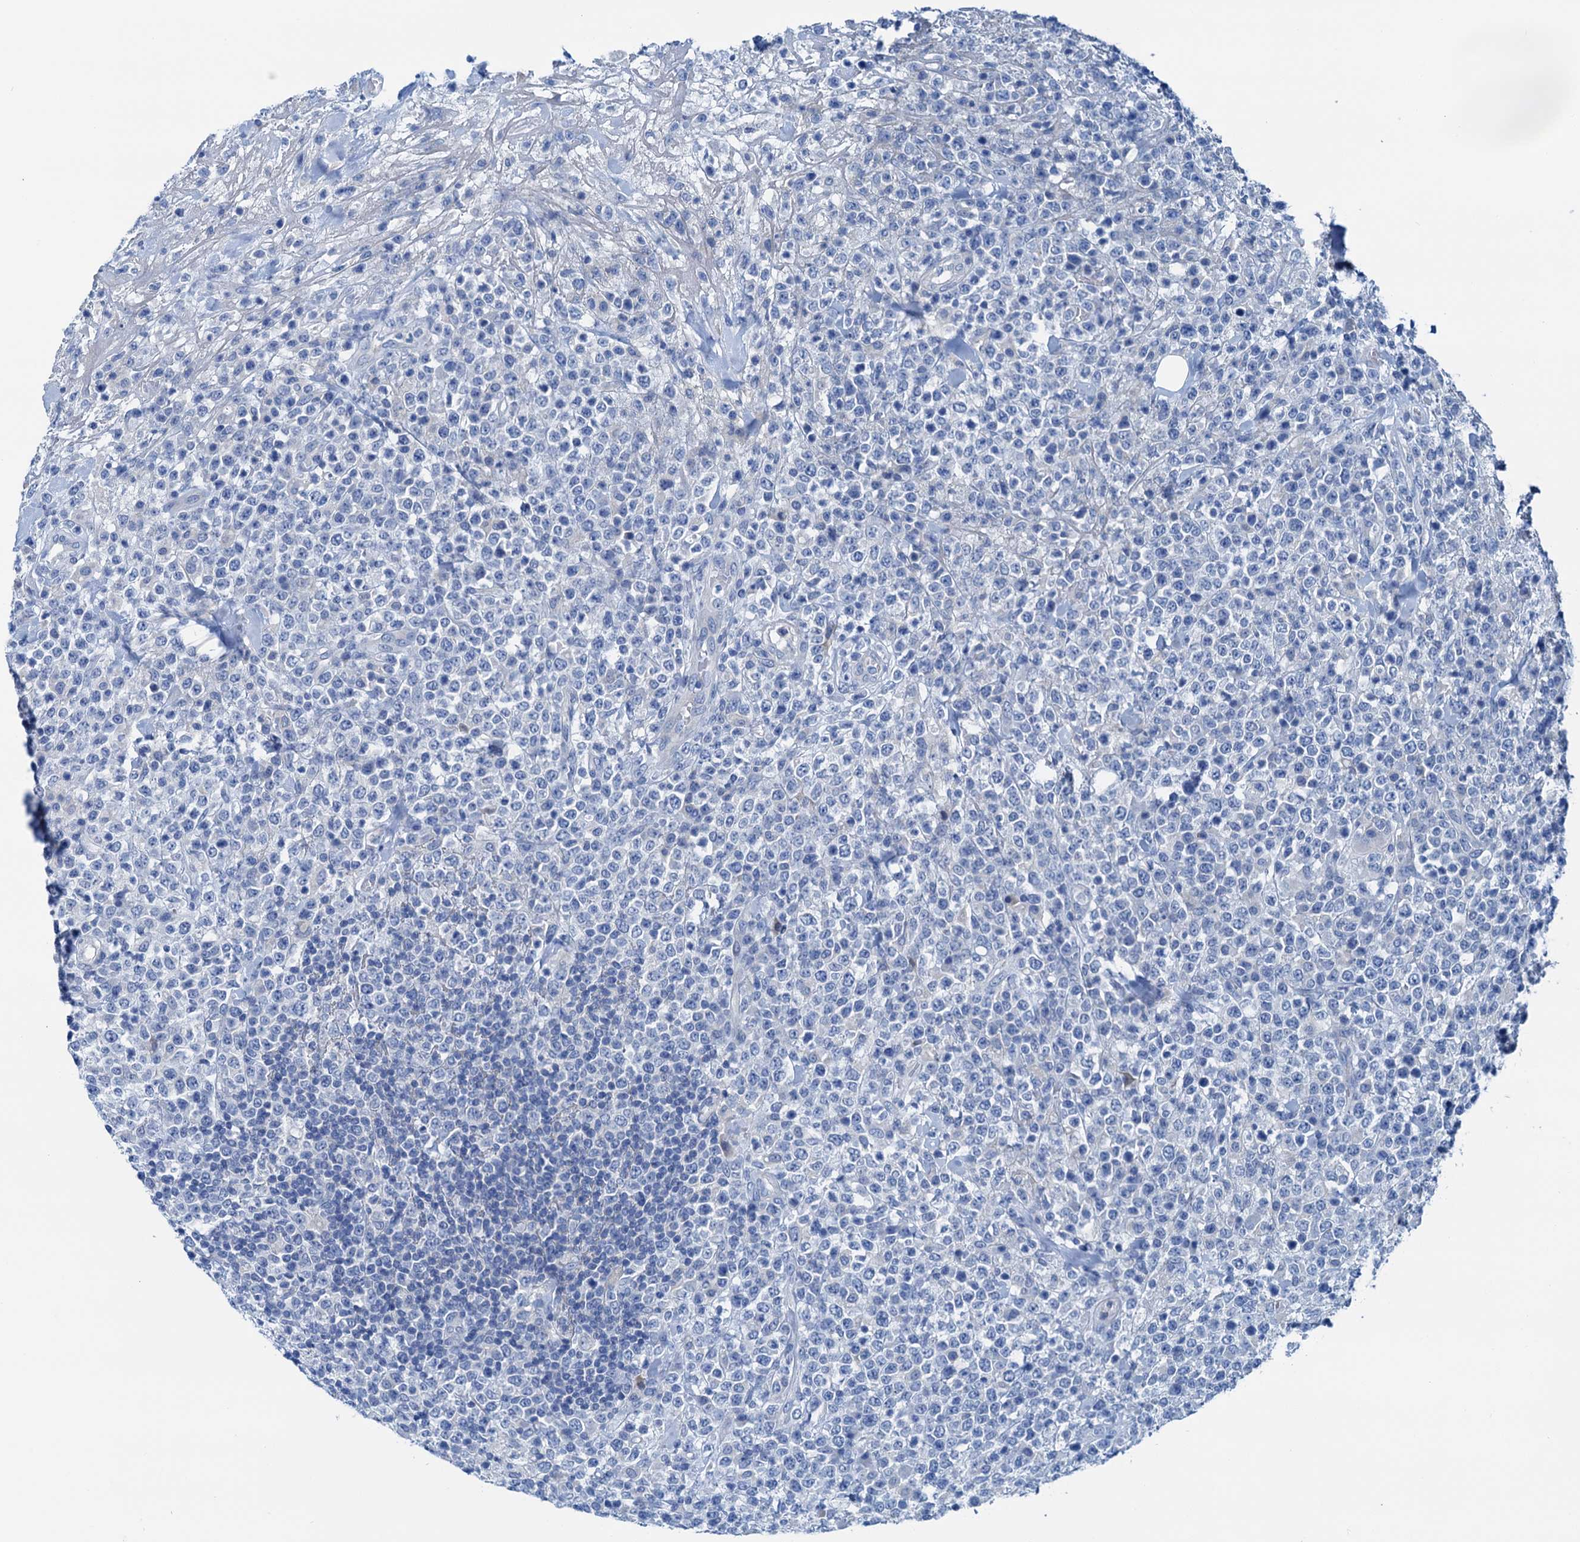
{"staining": {"intensity": "negative", "quantity": "none", "location": "none"}, "tissue": "lymphoma", "cell_type": "Tumor cells", "image_type": "cancer", "snomed": [{"axis": "morphology", "description": "Malignant lymphoma, non-Hodgkin's type, High grade"}, {"axis": "topography", "description": "Colon"}], "caption": "Immunohistochemistry (IHC) of human lymphoma reveals no staining in tumor cells.", "gene": "KNDC1", "patient": {"sex": "female", "age": 53}}